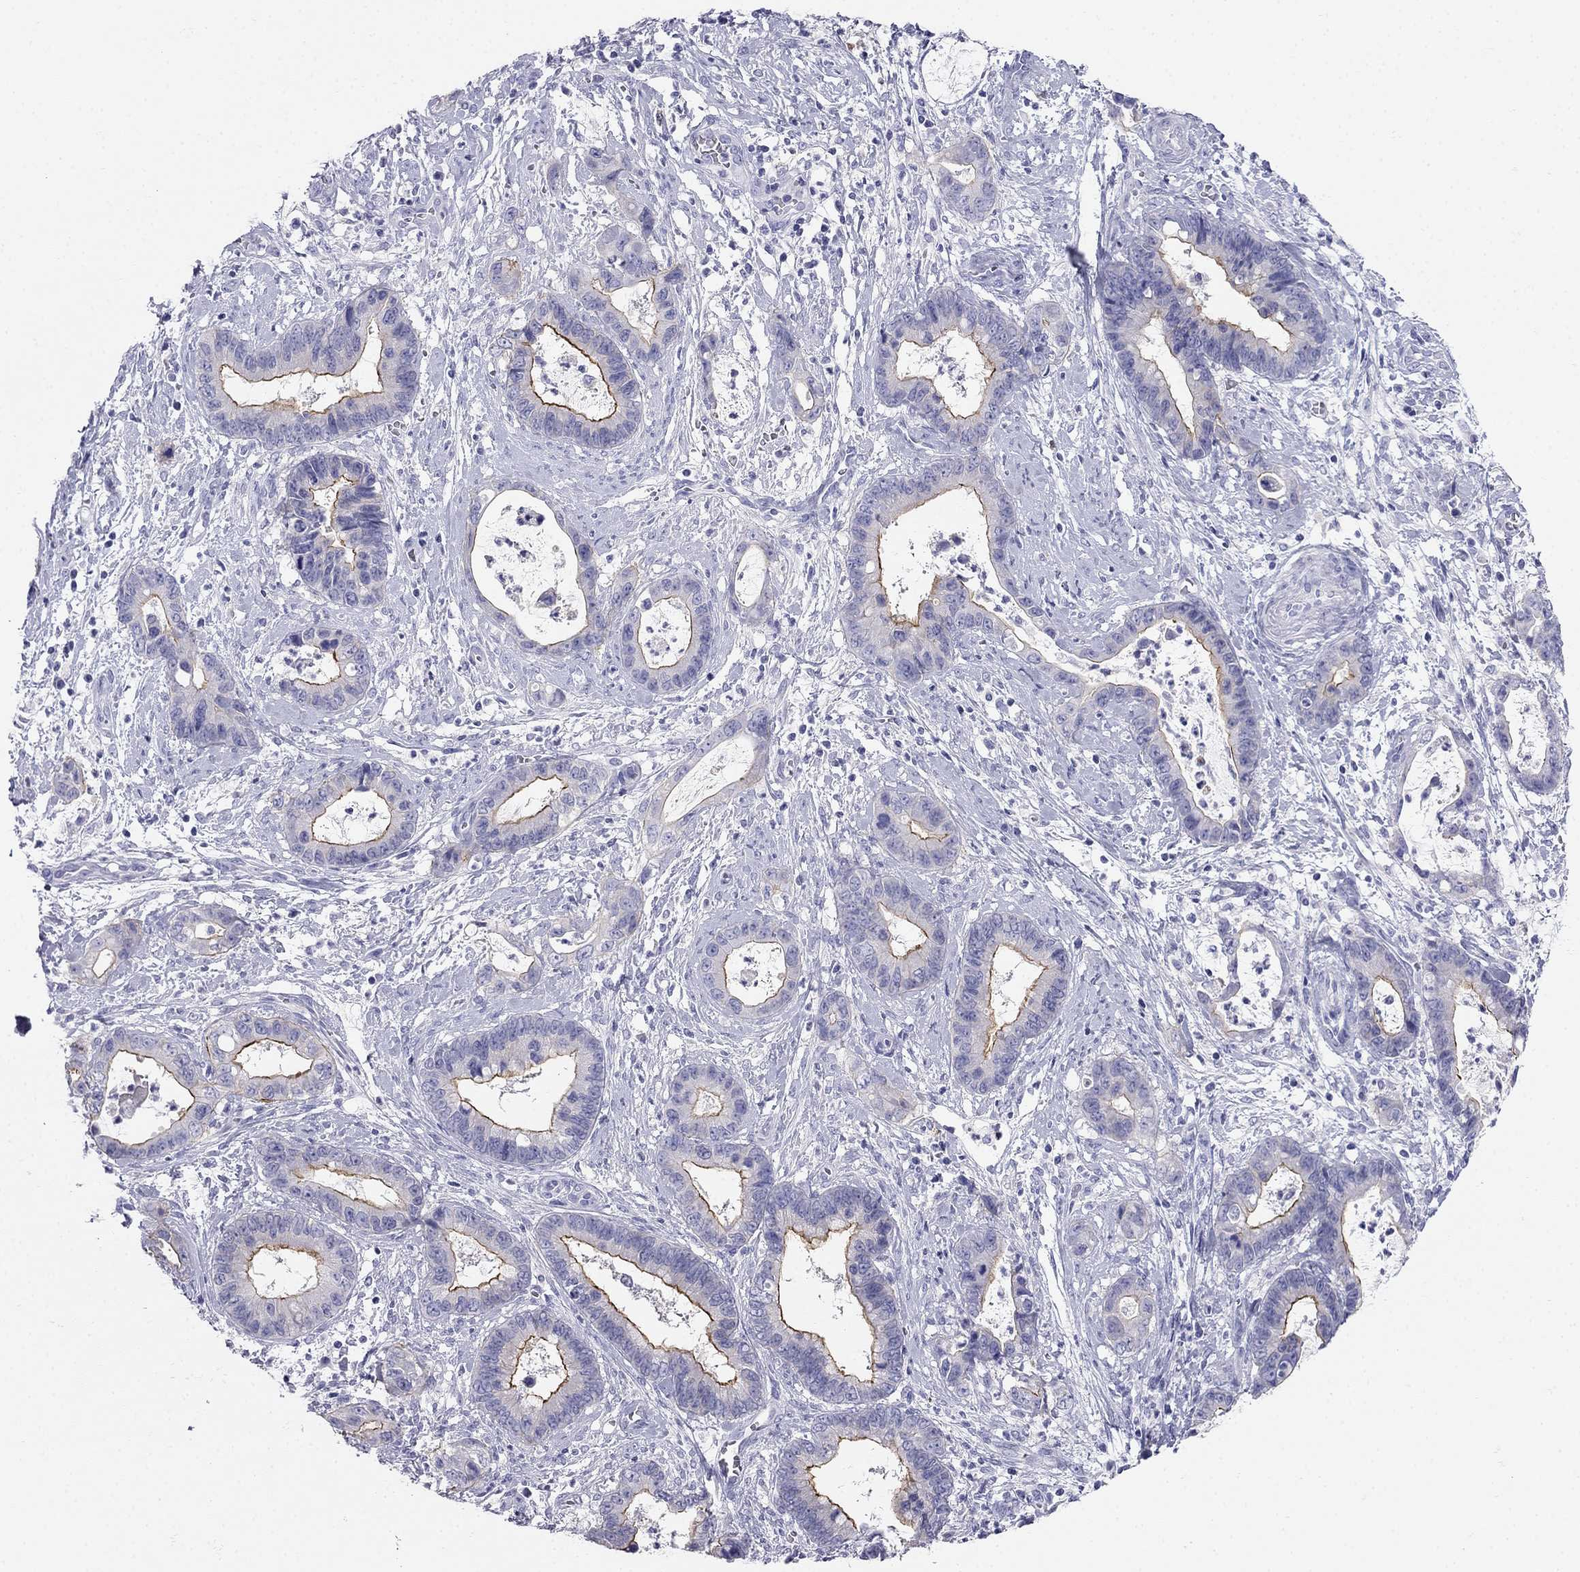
{"staining": {"intensity": "strong", "quantity": "<25%", "location": "cytoplasmic/membranous"}, "tissue": "cervical cancer", "cell_type": "Tumor cells", "image_type": "cancer", "snomed": [{"axis": "morphology", "description": "Adenocarcinoma, NOS"}, {"axis": "topography", "description": "Cervix"}], "caption": "Protein analysis of cervical cancer (adenocarcinoma) tissue demonstrates strong cytoplasmic/membranous expression in approximately <25% of tumor cells. (brown staining indicates protein expression, while blue staining denotes nuclei).", "gene": "RFLNA", "patient": {"sex": "female", "age": 44}}